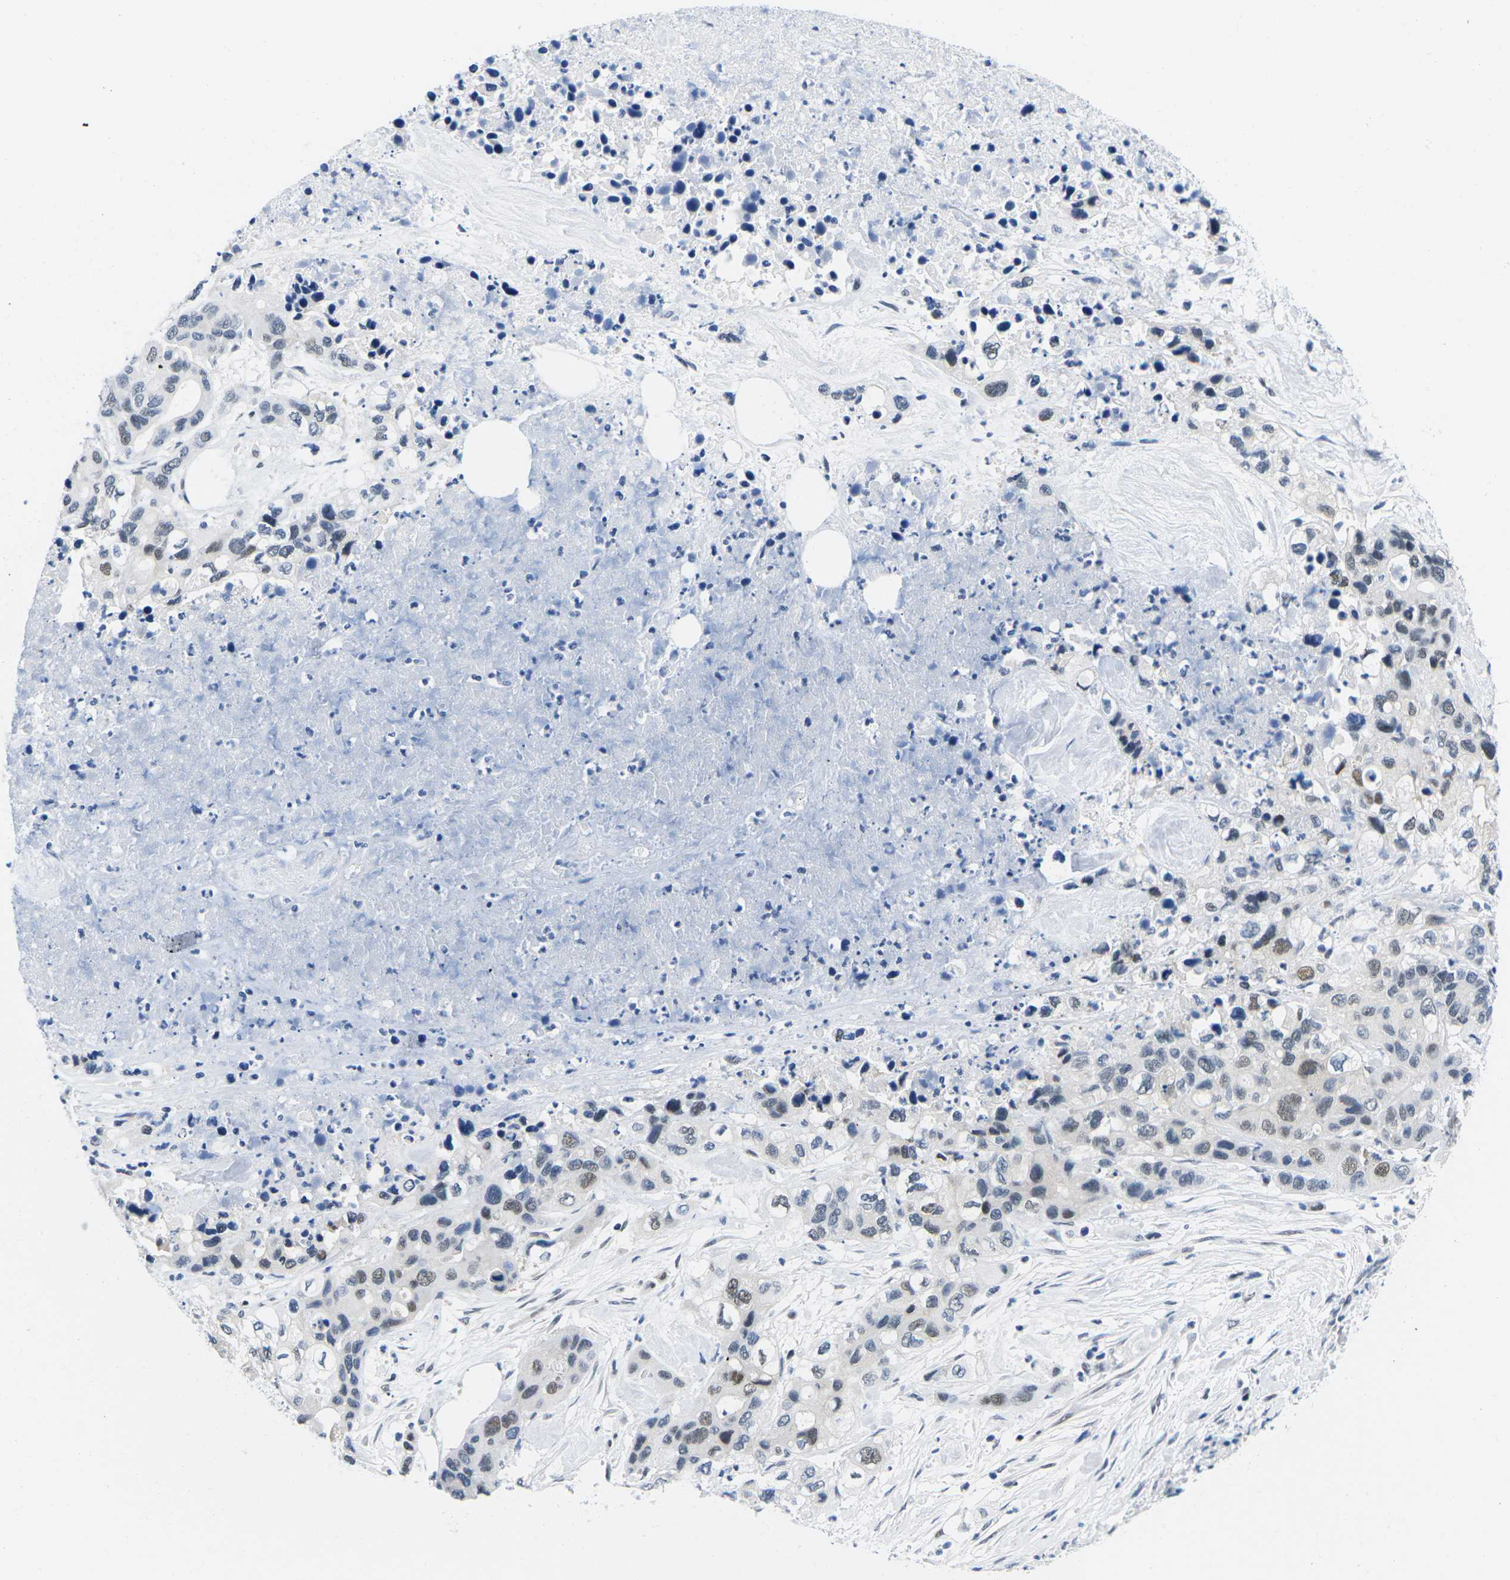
{"staining": {"intensity": "weak", "quantity": "25%-75%", "location": "nuclear"}, "tissue": "pancreatic cancer", "cell_type": "Tumor cells", "image_type": "cancer", "snomed": [{"axis": "morphology", "description": "Adenocarcinoma, NOS"}, {"axis": "topography", "description": "Pancreas"}], "caption": "Human adenocarcinoma (pancreatic) stained with a protein marker shows weak staining in tumor cells.", "gene": "UBA7", "patient": {"sex": "female", "age": 71}}